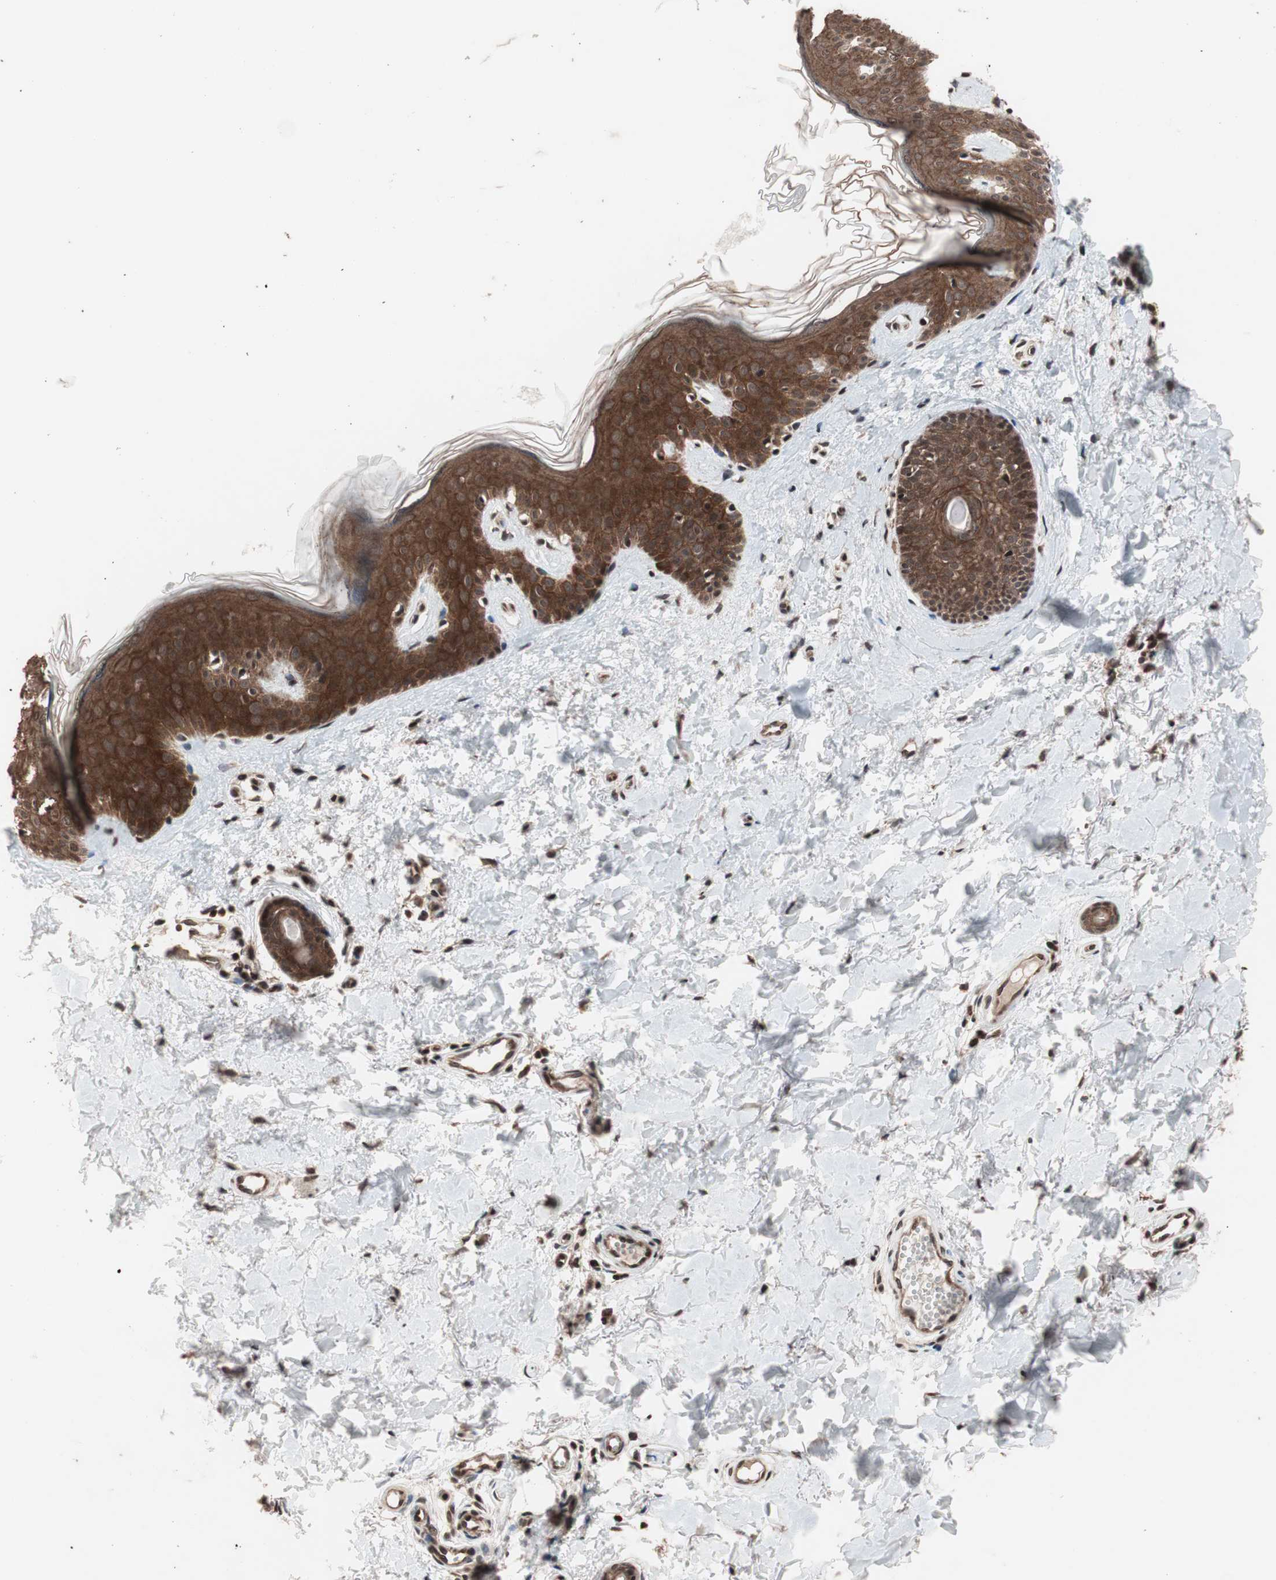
{"staining": {"intensity": "moderate", "quantity": ">75%", "location": "cytoplasmic/membranous,nuclear"}, "tissue": "skin", "cell_type": "Fibroblasts", "image_type": "normal", "snomed": [{"axis": "morphology", "description": "Normal tissue, NOS"}, {"axis": "topography", "description": "Skin"}], "caption": "Immunohistochemistry (DAB) staining of unremarkable skin shows moderate cytoplasmic/membranous,nuclear protein positivity in about >75% of fibroblasts.", "gene": "ZFC3H1", "patient": {"sex": "male", "age": 67}}